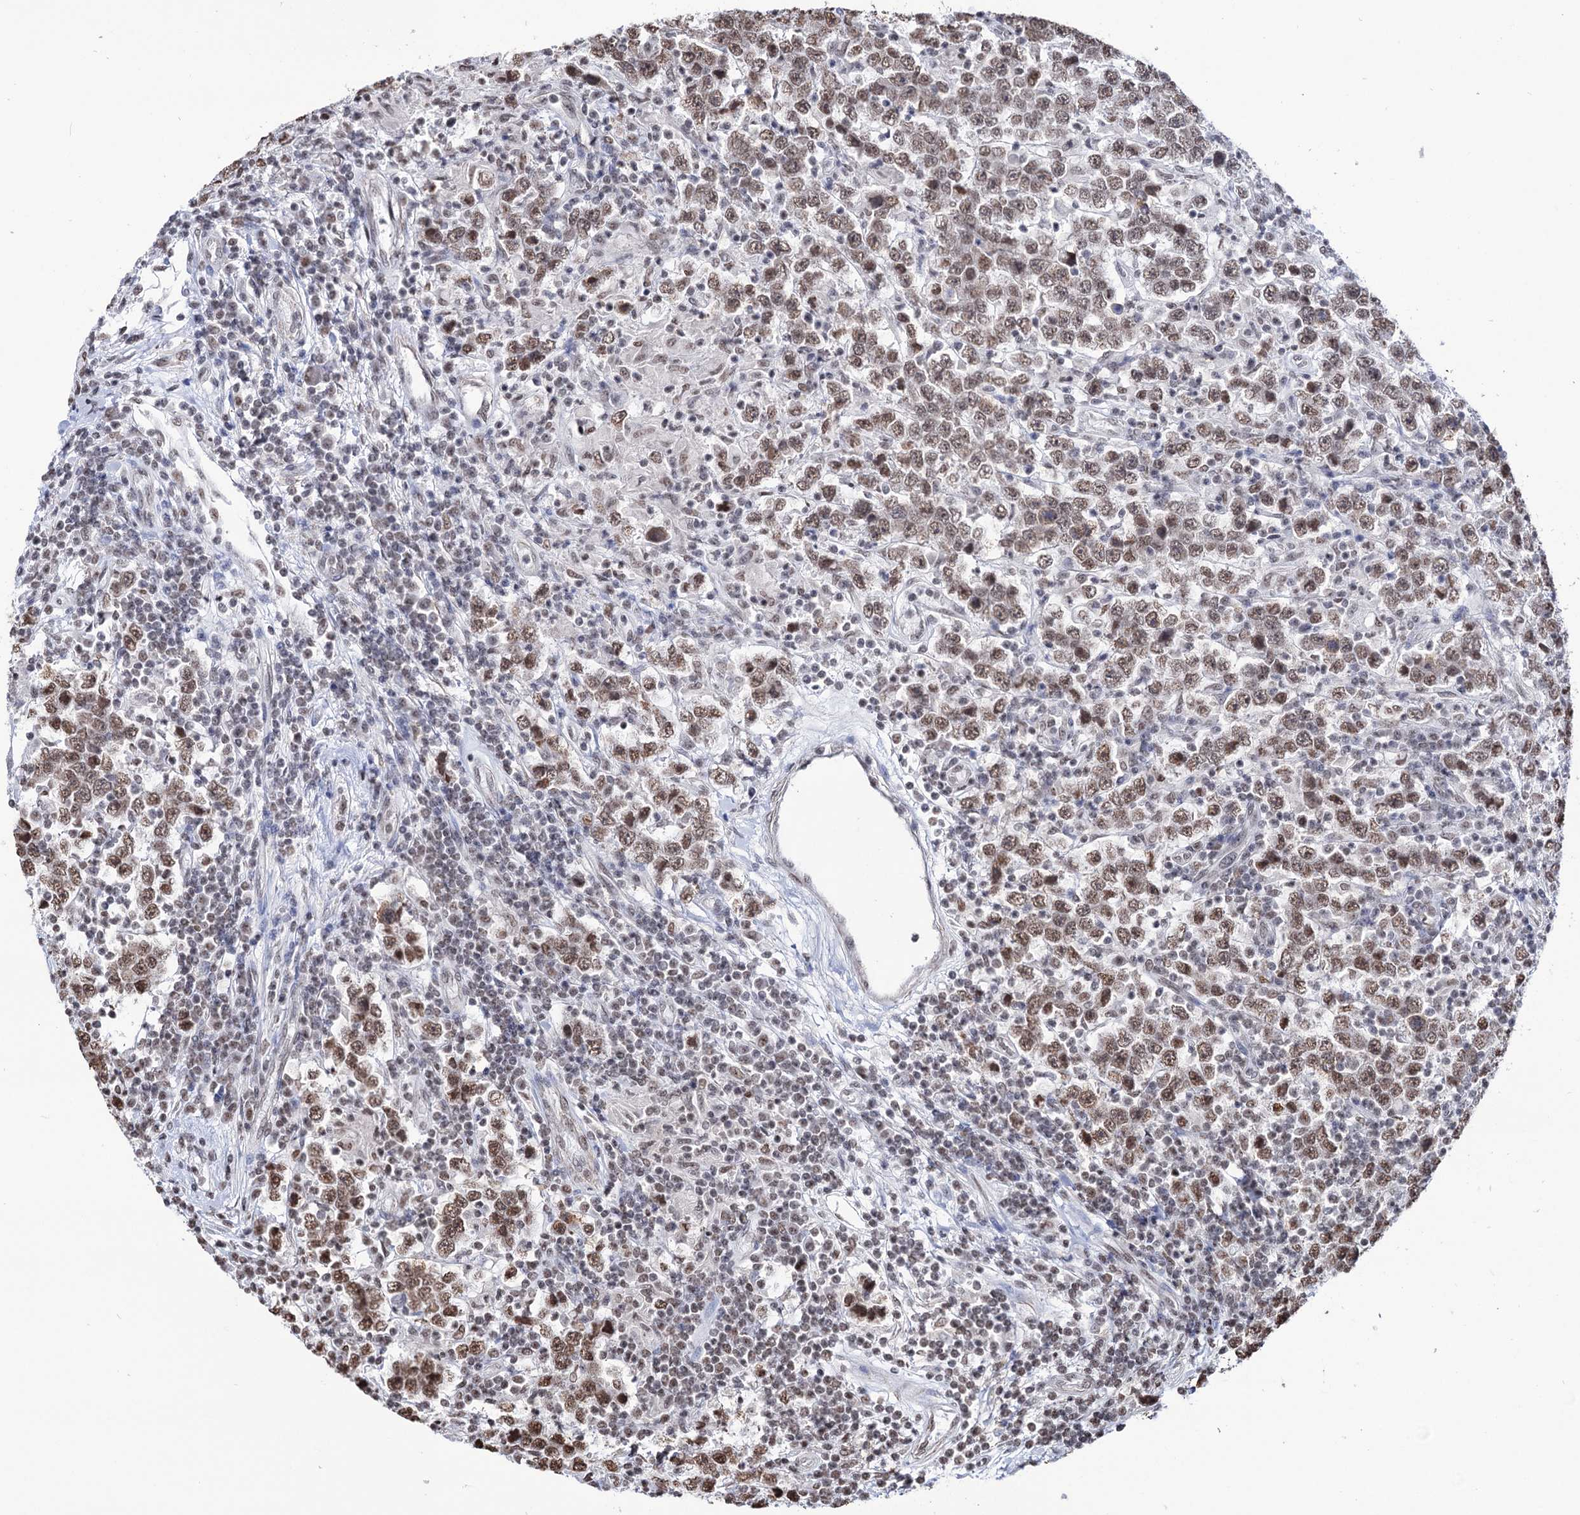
{"staining": {"intensity": "moderate", "quantity": ">75%", "location": "nuclear"}, "tissue": "testis cancer", "cell_type": "Tumor cells", "image_type": "cancer", "snomed": [{"axis": "morphology", "description": "Normal tissue, NOS"}, {"axis": "morphology", "description": "Urothelial carcinoma, High grade"}, {"axis": "morphology", "description": "Seminoma, NOS"}, {"axis": "morphology", "description": "Carcinoma, Embryonal, NOS"}, {"axis": "topography", "description": "Urinary bladder"}, {"axis": "topography", "description": "Testis"}], "caption": "Immunohistochemistry (IHC) of testis cancer (embryonal carcinoma) demonstrates medium levels of moderate nuclear positivity in about >75% of tumor cells.", "gene": "ABHD10", "patient": {"sex": "male", "age": 41}}